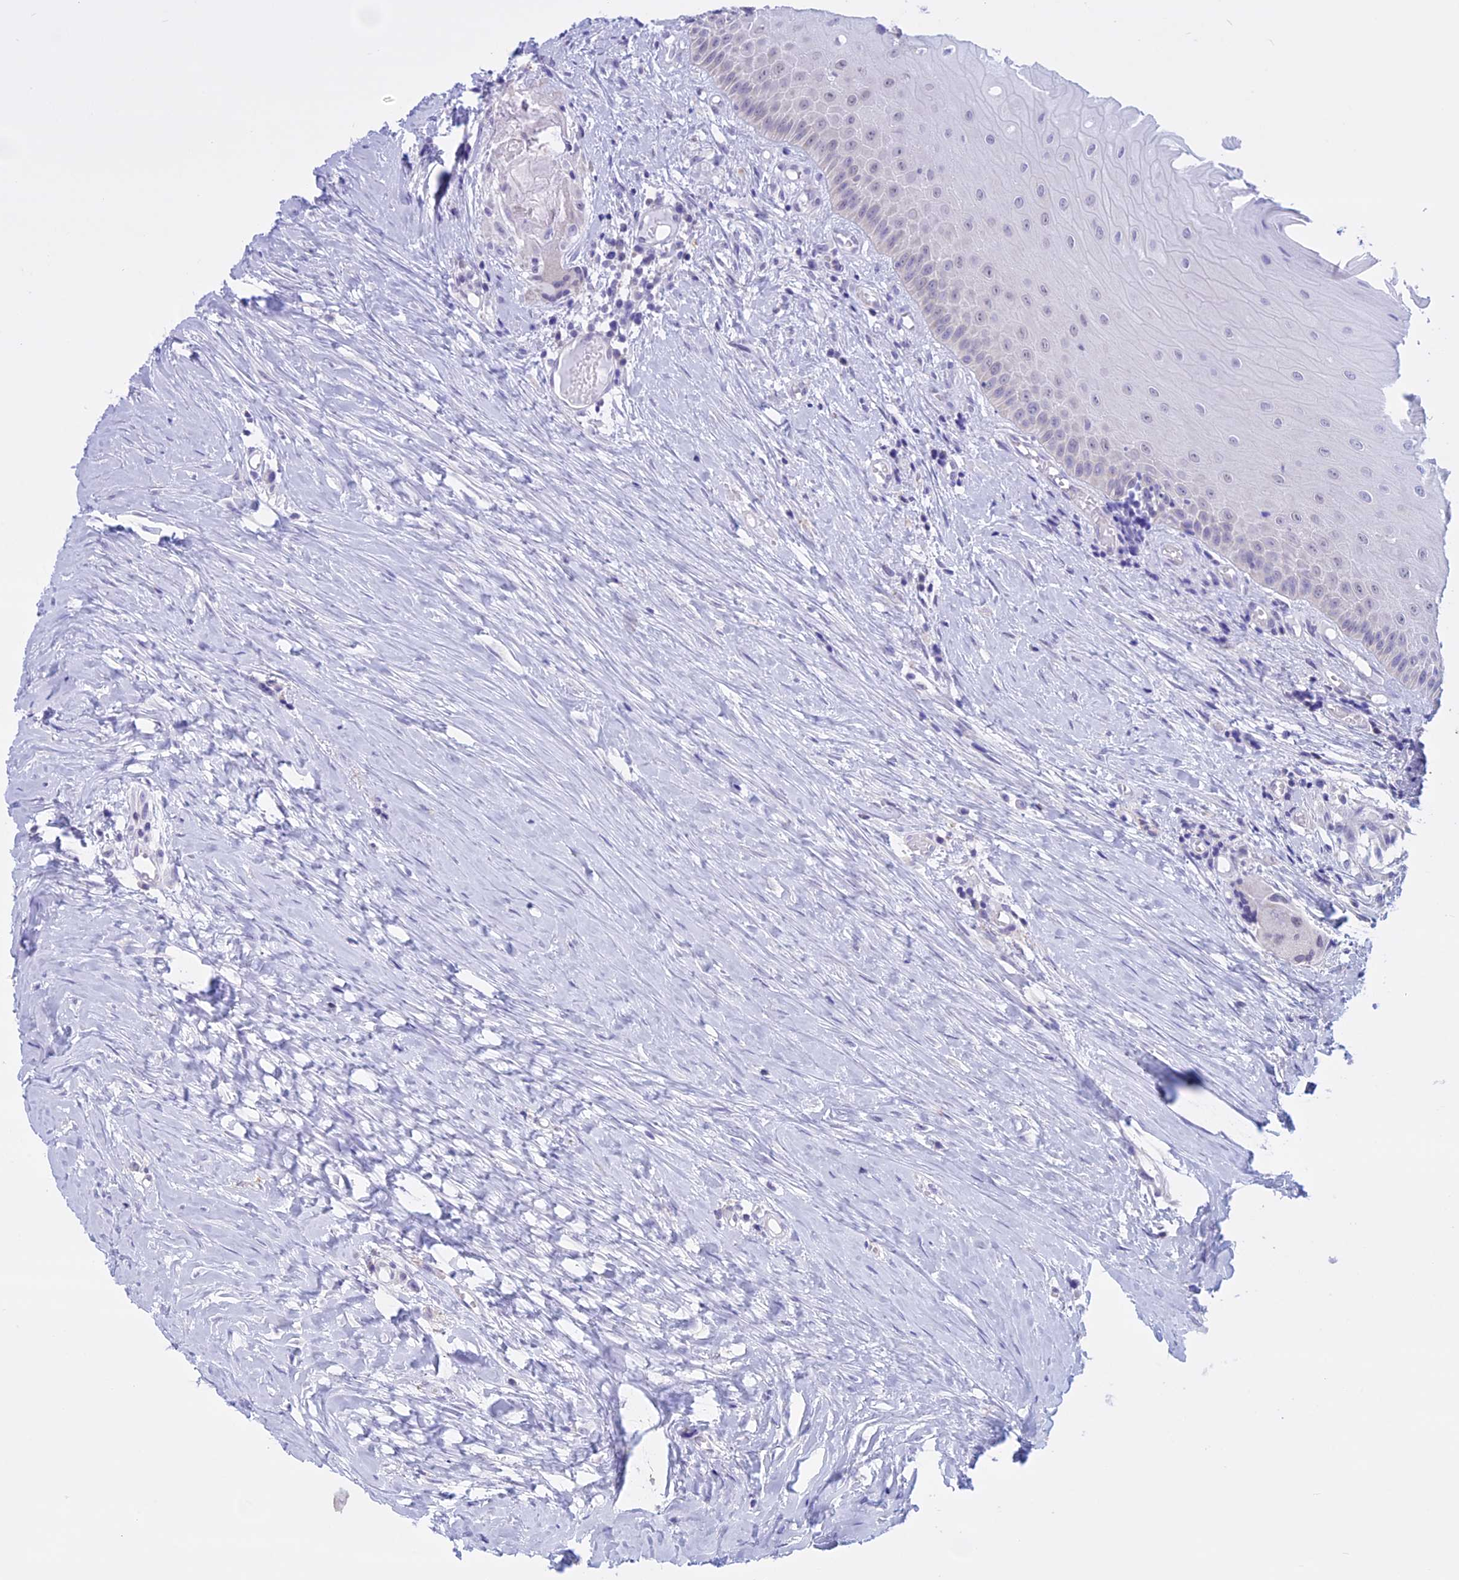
{"staining": {"intensity": "weak", "quantity": "<25%", "location": "nuclear"}, "tissue": "oral mucosa", "cell_type": "Squamous epithelial cells", "image_type": "normal", "snomed": [{"axis": "morphology", "description": "Normal tissue, NOS"}, {"axis": "topography", "description": "Skeletal muscle"}, {"axis": "topography", "description": "Oral tissue"}, {"axis": "topography", "description": "Peripheral nerve tissue"}], "caption": "DAB (3,3'-diaminobenzidine) immunohistochemical staining of normal oral mucosa demonstrates no significant staining in squamous epithelial cells.", "gene": "LHFPL2", "patient": {"sex": "female", "age": 84}}